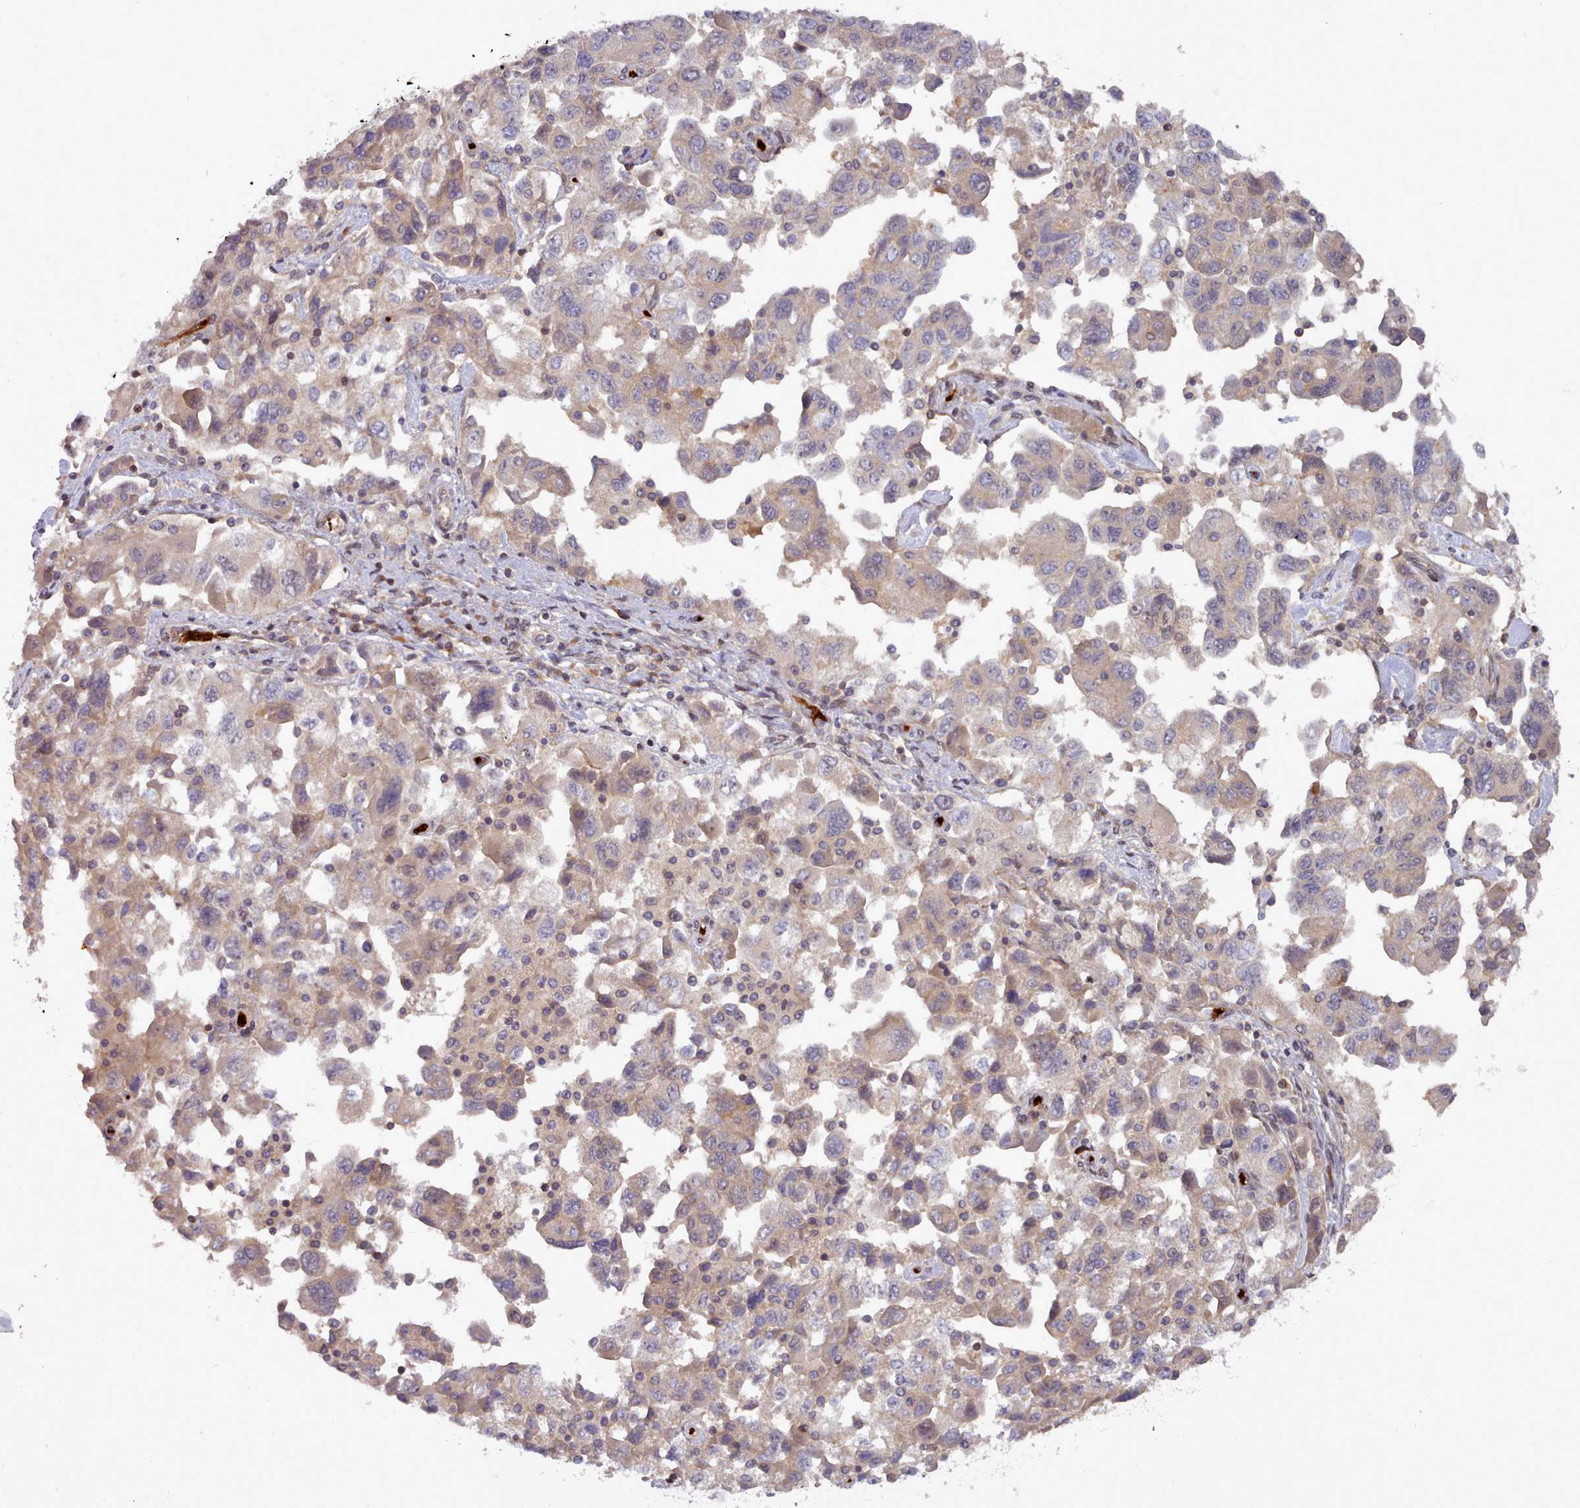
{"staining": {"intensity": "weak", "quantity": ">75%", "location": "cytoplasmic/membranous"}, "tissue": "ovarian cancer", "cell_type": "Tumor cells", "image_type": "cancer", "snomed": [{"axis": "morphology", "description": "Carcinoma, NOS"}, {"axis": "morphology", "description": "Cystadenocarcinoma, serous, NOS"}, {"axis": "topography", "description": "Ovary"}], "caption": "Protein expression analysis of ovarian cancer (serous cystadenocarcinoma) shows weak cytoplasmic/membranous expression in approximately >75% of tumor cells.", "gene": "UBE2G1", "patient": {"sex": "female", "age": 69}}